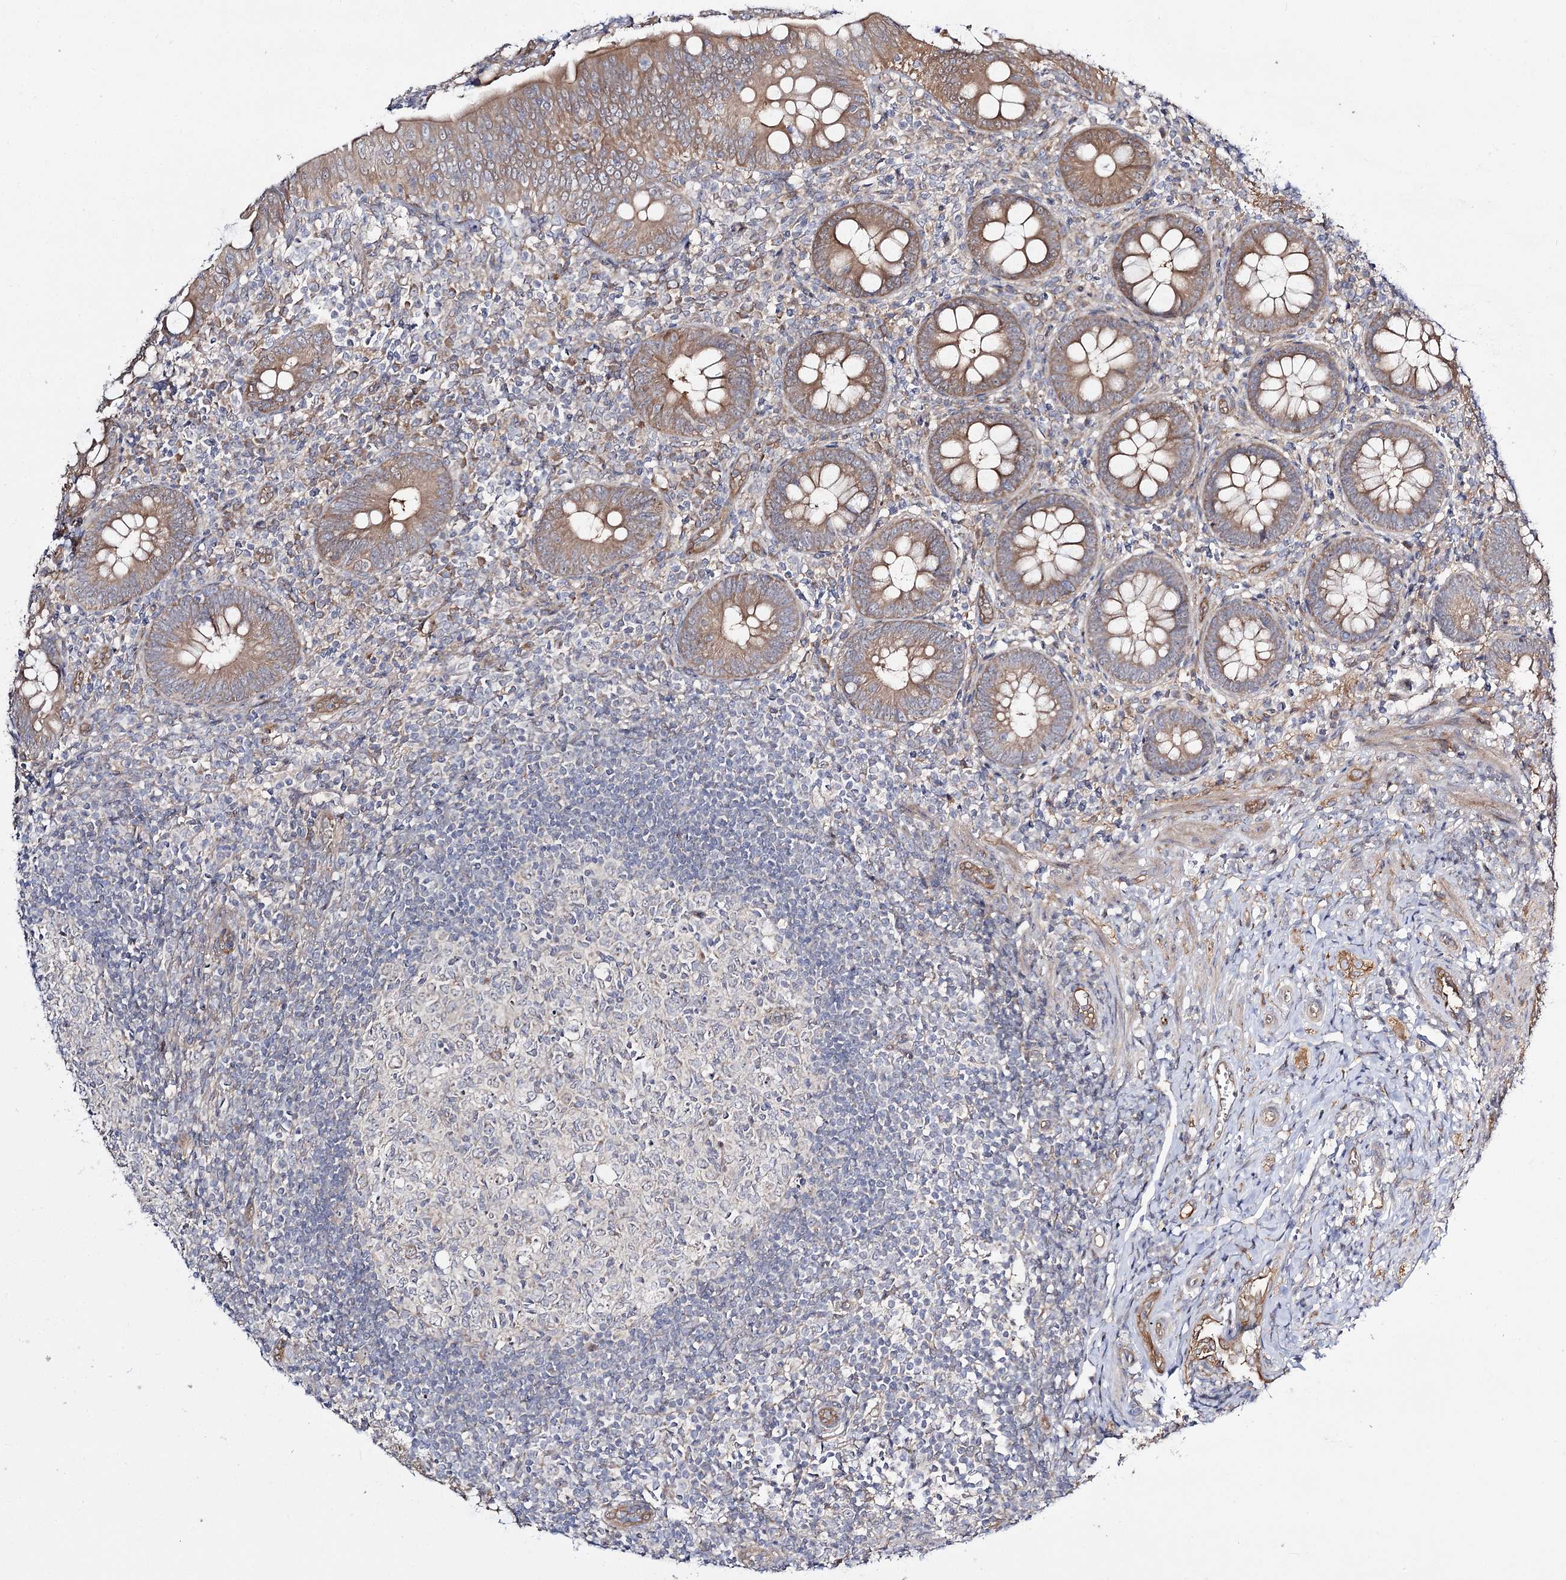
{"staining": {"intensity": "moderate", "quantity": ">75%", "location": "cytoplasmic/membranous"}, "tissue": "appendix", "cell_type": "Glandular cells", "image_type": "normal", "snomed": [{"axis": "morphology", "description": "Normal tissue, NOS"}, {"axis": "topography", "description": "Appendix"}], "caption": "The image exhibits a brown stain indicating the presence of a protein in the cytoplasmic/membranous of glandular cells in appendix.", "gene": "C11orf80", "patient": {"sex": "male", "age": 14}}